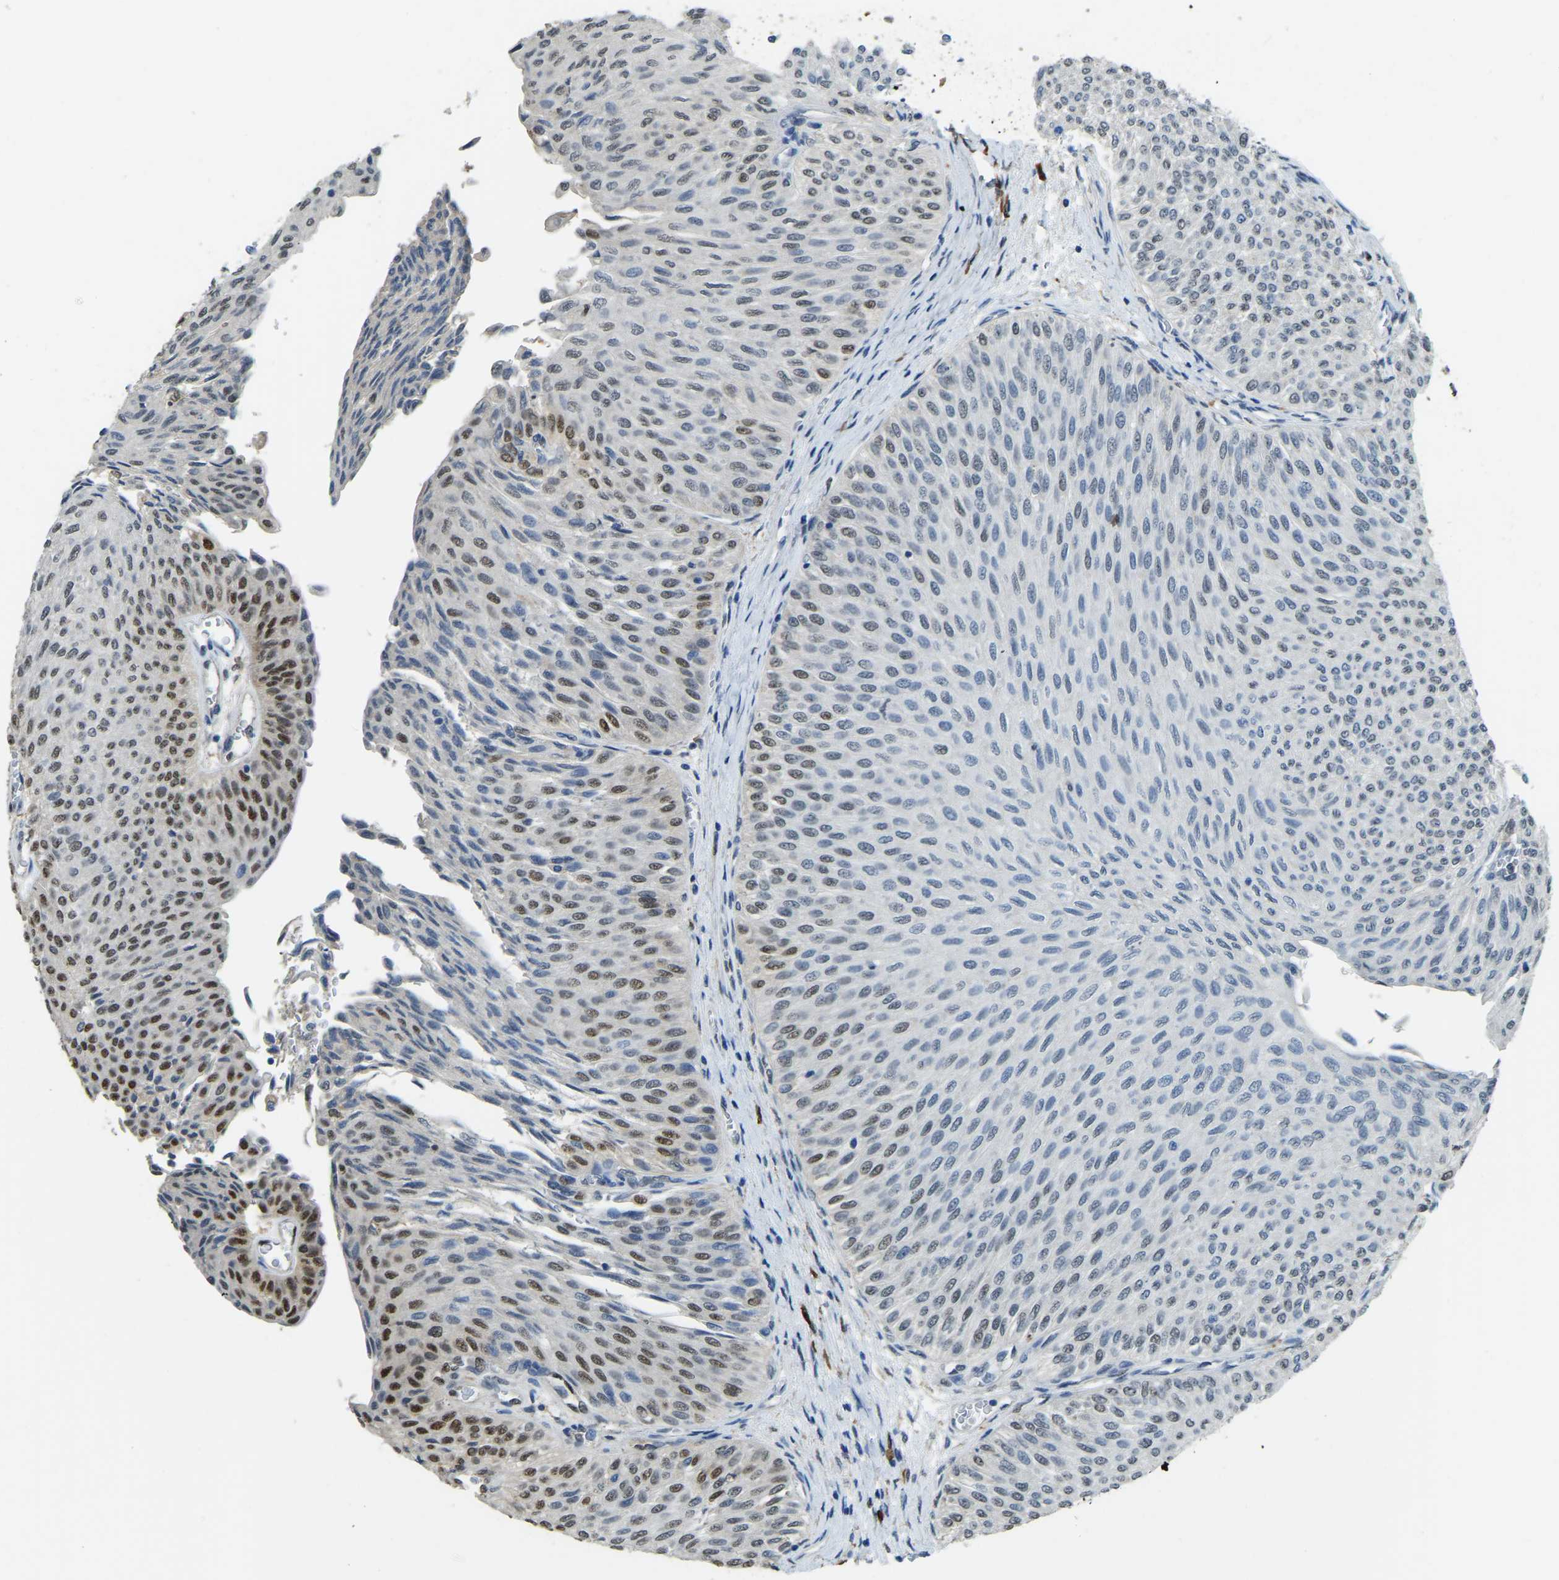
{"staining": {"intensity": "strong", "quantity": "<25%", "location": "nuclear"}, "tissue": "urothelial cancer", "cell_type": "Tumor cells", "image_type": "cancer", "snomed": [{"axis": "morphology", "description": "Urothelial carcinoma, Low grade"}, {"axis": "topography", "description": "Urinary bladder"}], "caption": "Urothelial cancer stained with a protein marker demonstrates strong staining in tumor cells.", "gene": "NANS", "patient": {"sex": "male", "age": 78}}